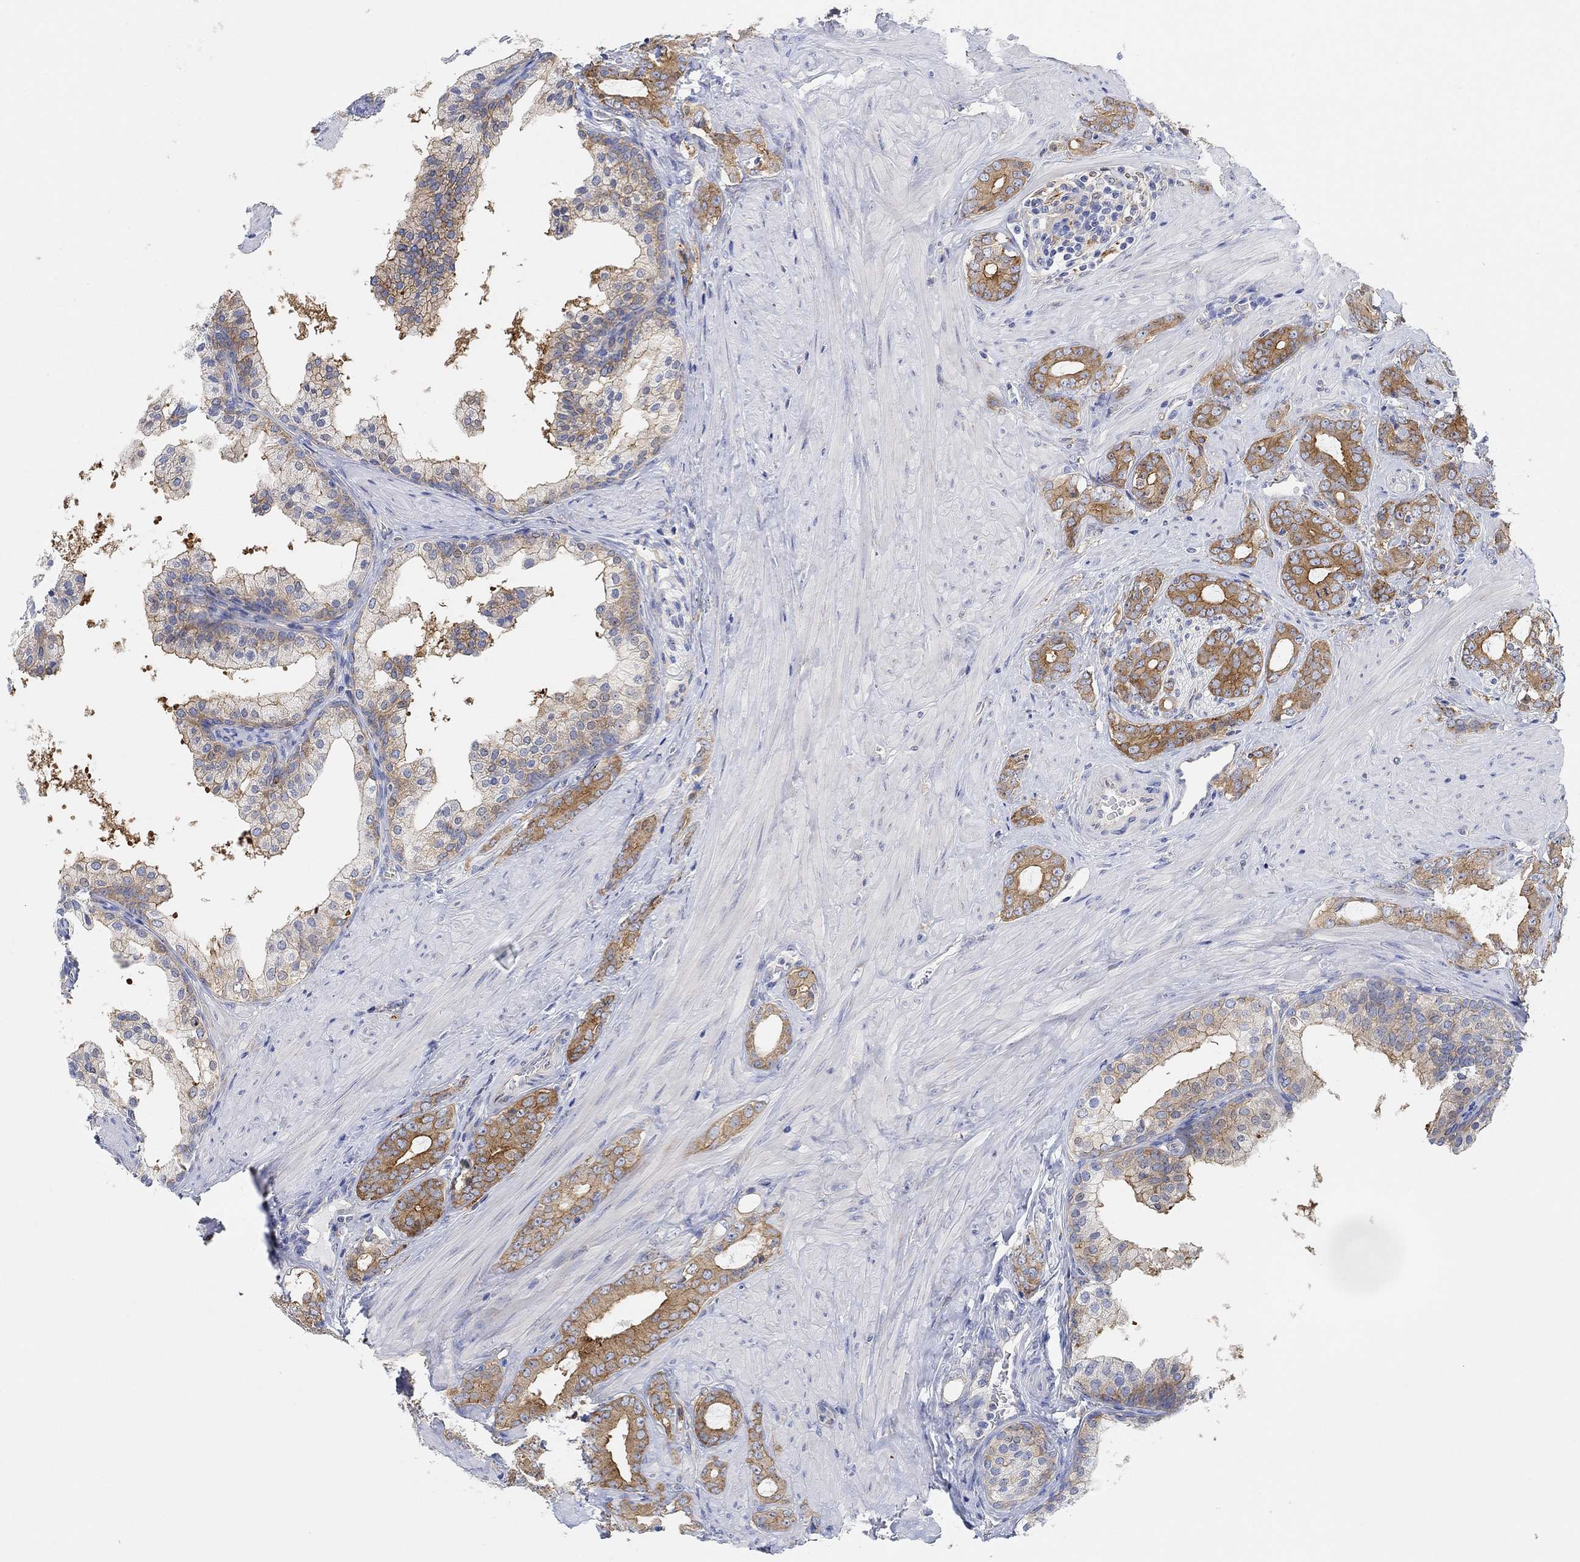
{"staining": {"intensity": "strong", "quantity": "25%-75%", "location": "cytoplasmic/membranous"}, "tissue": "prostate cancer", "cell_type": "Tumor cells", "image_type": "cancer", "snomed": [{"axis": "morphology", "description": "Adenocarcinoma, NOS"}, {"axis": "topography", "description": "Prostate"}], "caption": "The micrograph reveals immunohistochemical staining of prostate cancer (adenocarcinoma). There is strong cytoplasmic/membranous positivity is identified in about 25%-75% of tumor cells.", "gene": "RGS1", "patient": {"sex": "male", "age": 55}}